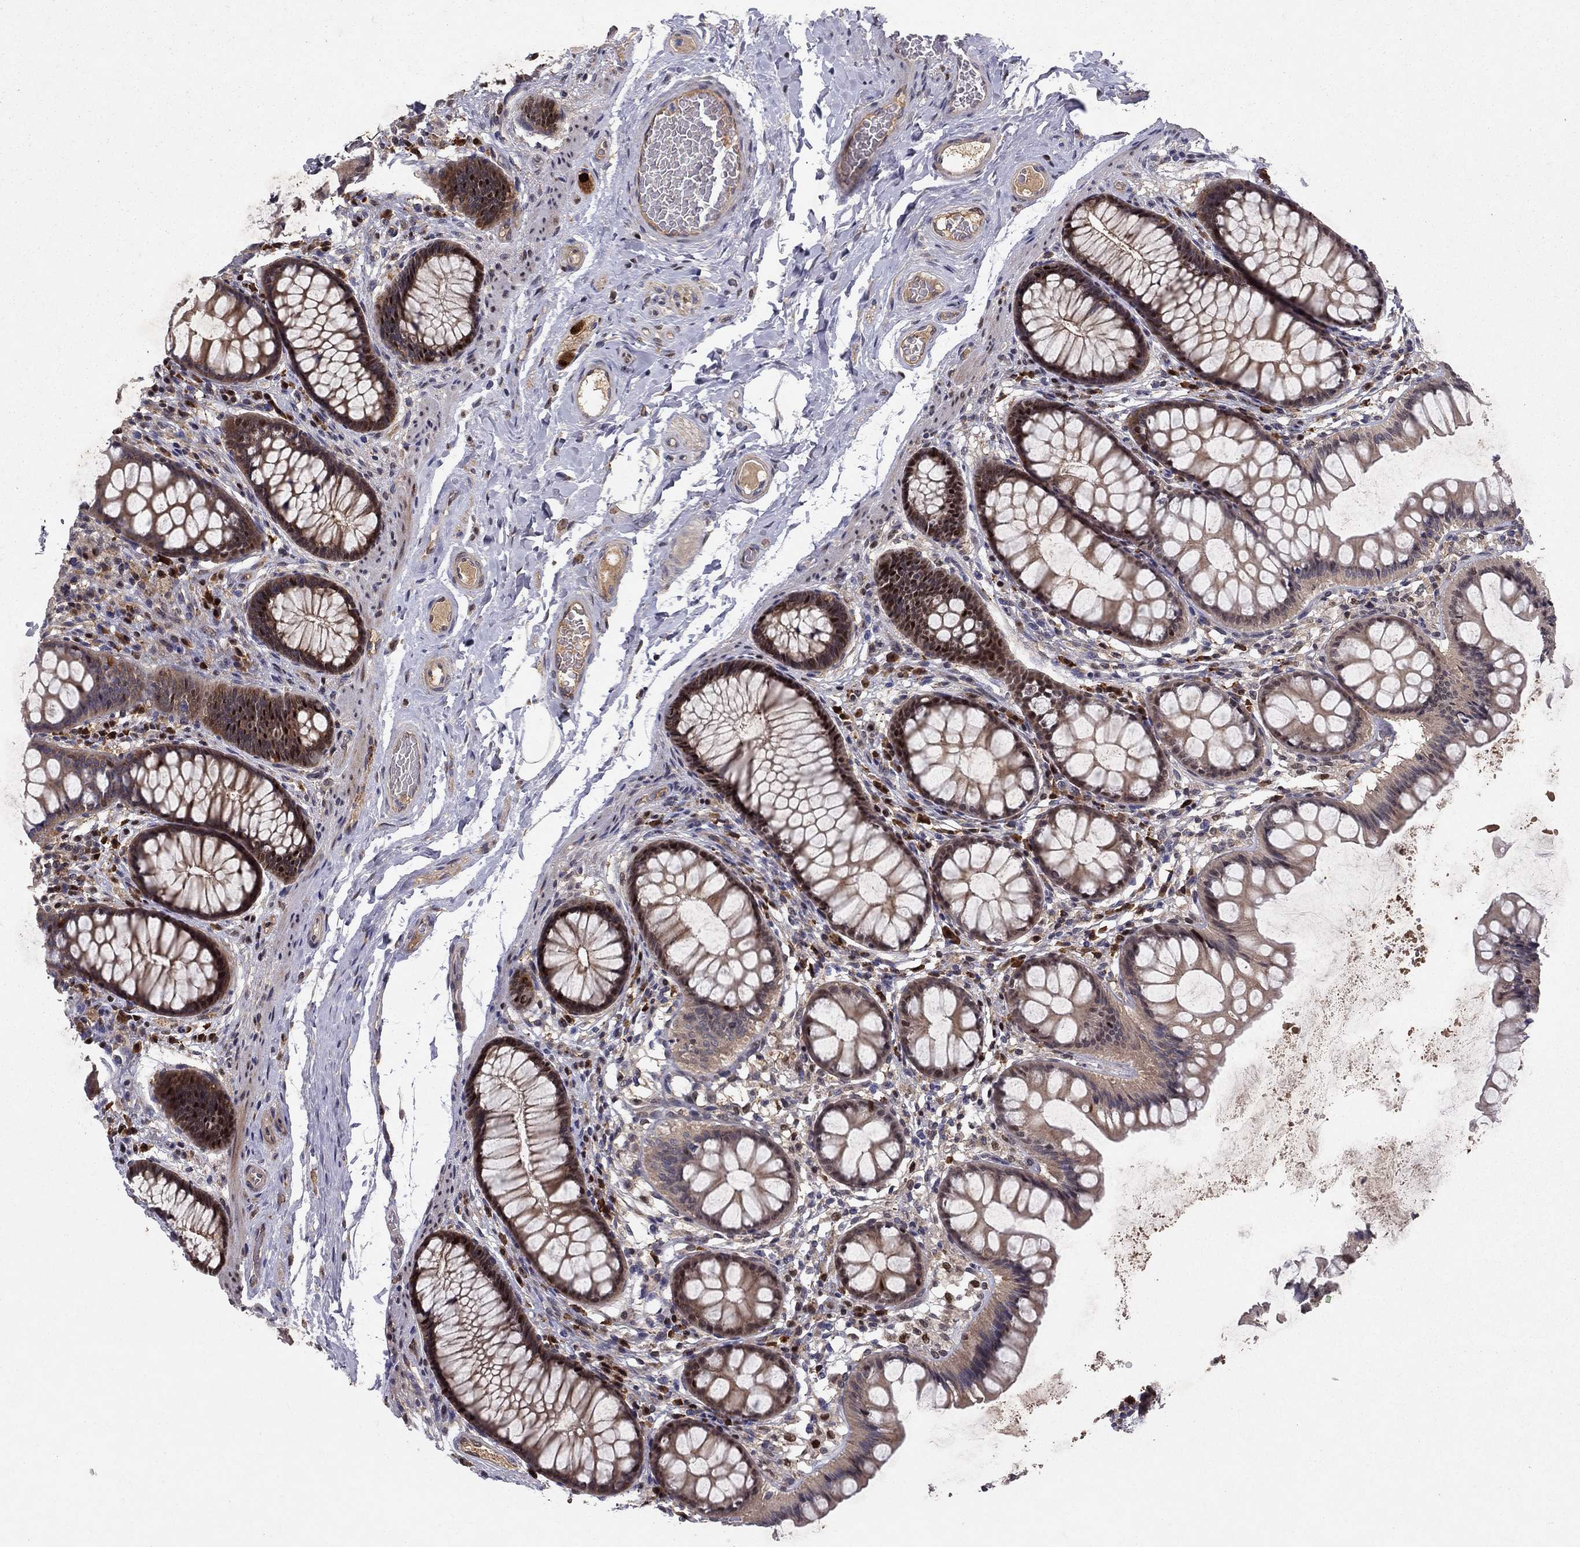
{"staining": {"intensity": "negative", "quantity": "none", "location": "none"}, "tissue": "colon", "cell_type": "Endothelial cells", "image_type": "normal", "snomed": [{"axis": "morphology", "description": "Normal tissue, NOS"}, {"axis": "topography", "description": "Colon"}], "caption": "DAB immunohistochemical staining of unremarkable colon exhibits no significant expression in endothelial cells. (Immunohistochemistry, brightfield microscopy, high magnification).", "gene": "CRTC1", "patient": {"sex": "female", "age": 65}}